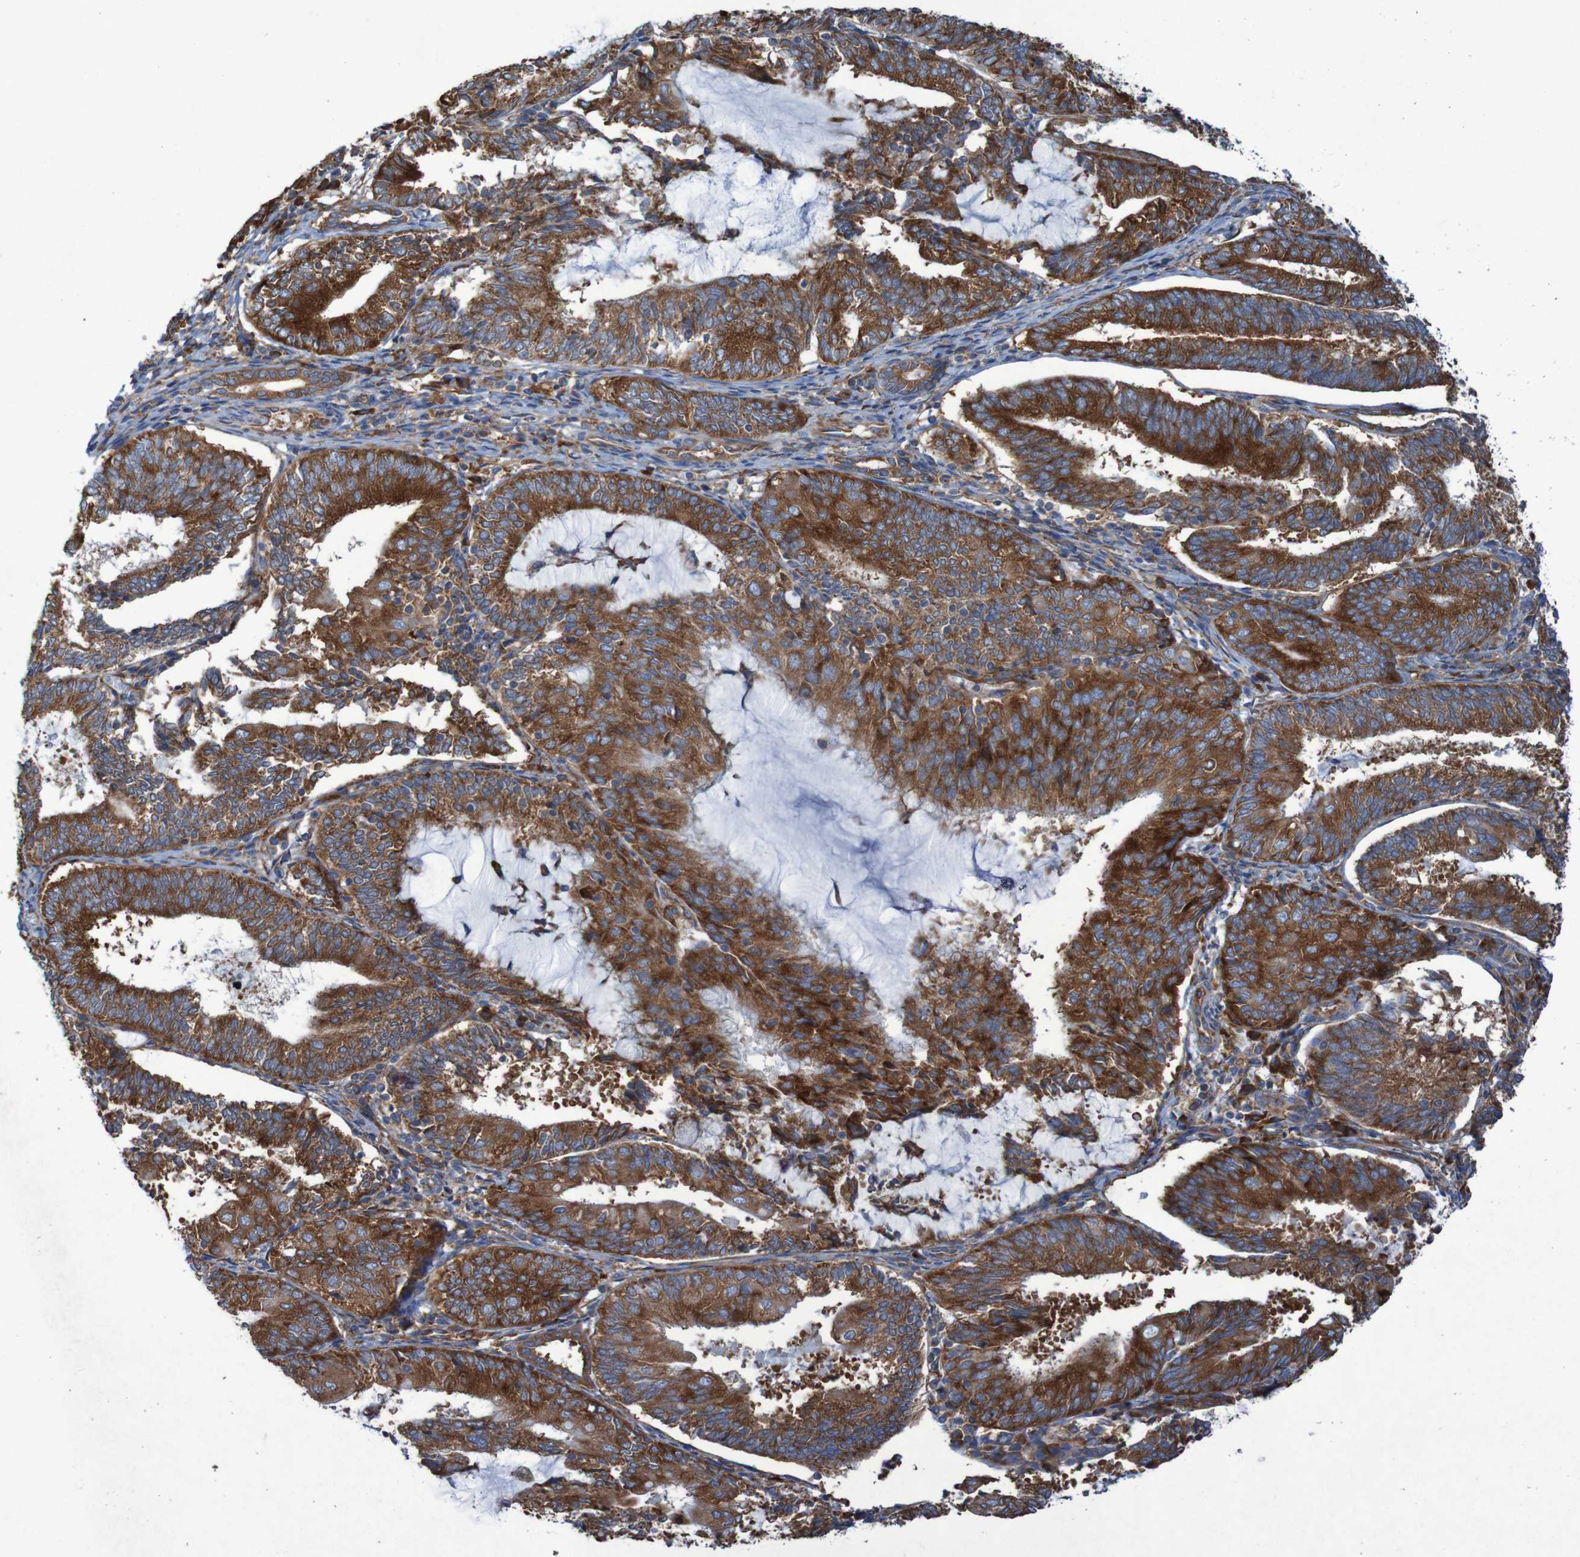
{"staining": {"intensity": "strong", "quantity": ">75%", "location": "cytoplasmic/membranous"}, "tissue": "endometrial cancer", "cell_type": "Tumor cells", "image_type": "cancer", "snomed": [{"axis": "morphology", "description": "Adenocarcinoma, NOS"}, {"axis": "topography", "description": "Endometrium"}], "caption": "Immunohistochemistry (IHC) (DAB (3,3'-diaminobenzidine)) staining of adenocarcinoma (endometrial) exhibits strong cytoplasmic/membranous protein expression in about >75% of tumor cells.", "gene": "RPL10", "patient": {"sex": "female", "age": 81}}